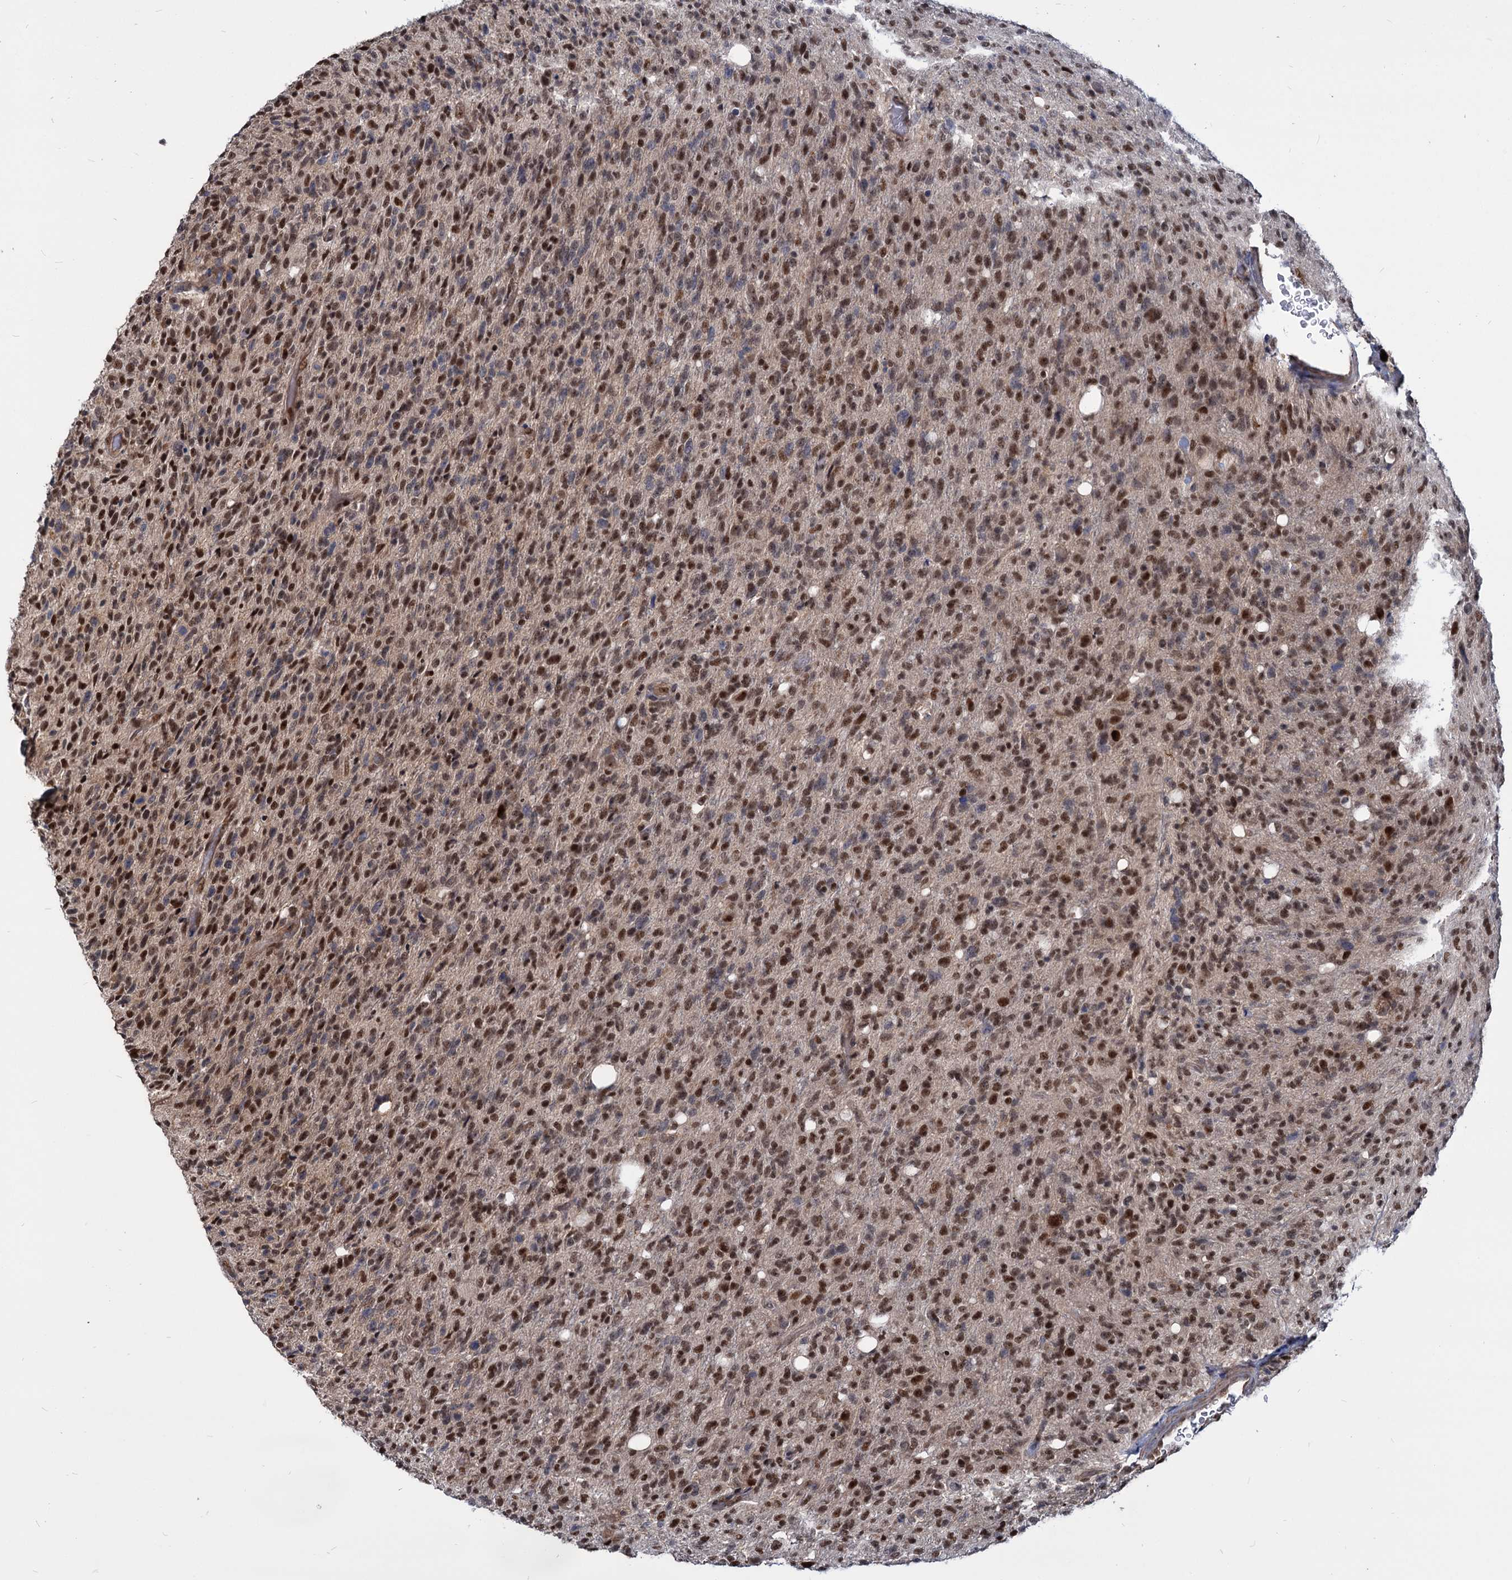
{"staining": {"intensity": "moderate", "quantity": ">75%", "location": "nuclear"}, "tissue": "glioma", "cell_type": "Tumor cells", "image_type": "cancer", "snomed": [{"axis": "morphology", "description": "Glioma, malignant, High grade"}, {"axis": "topography", "description": "Brain"}], "caption": "A high-resolution image shows immunohistochemistry staining of glioma, which shows moderate nuclear staining in about >75% of tumor cells.", "gene": "UBLCP1", "patient": {"sex": "female", "age": 57}}